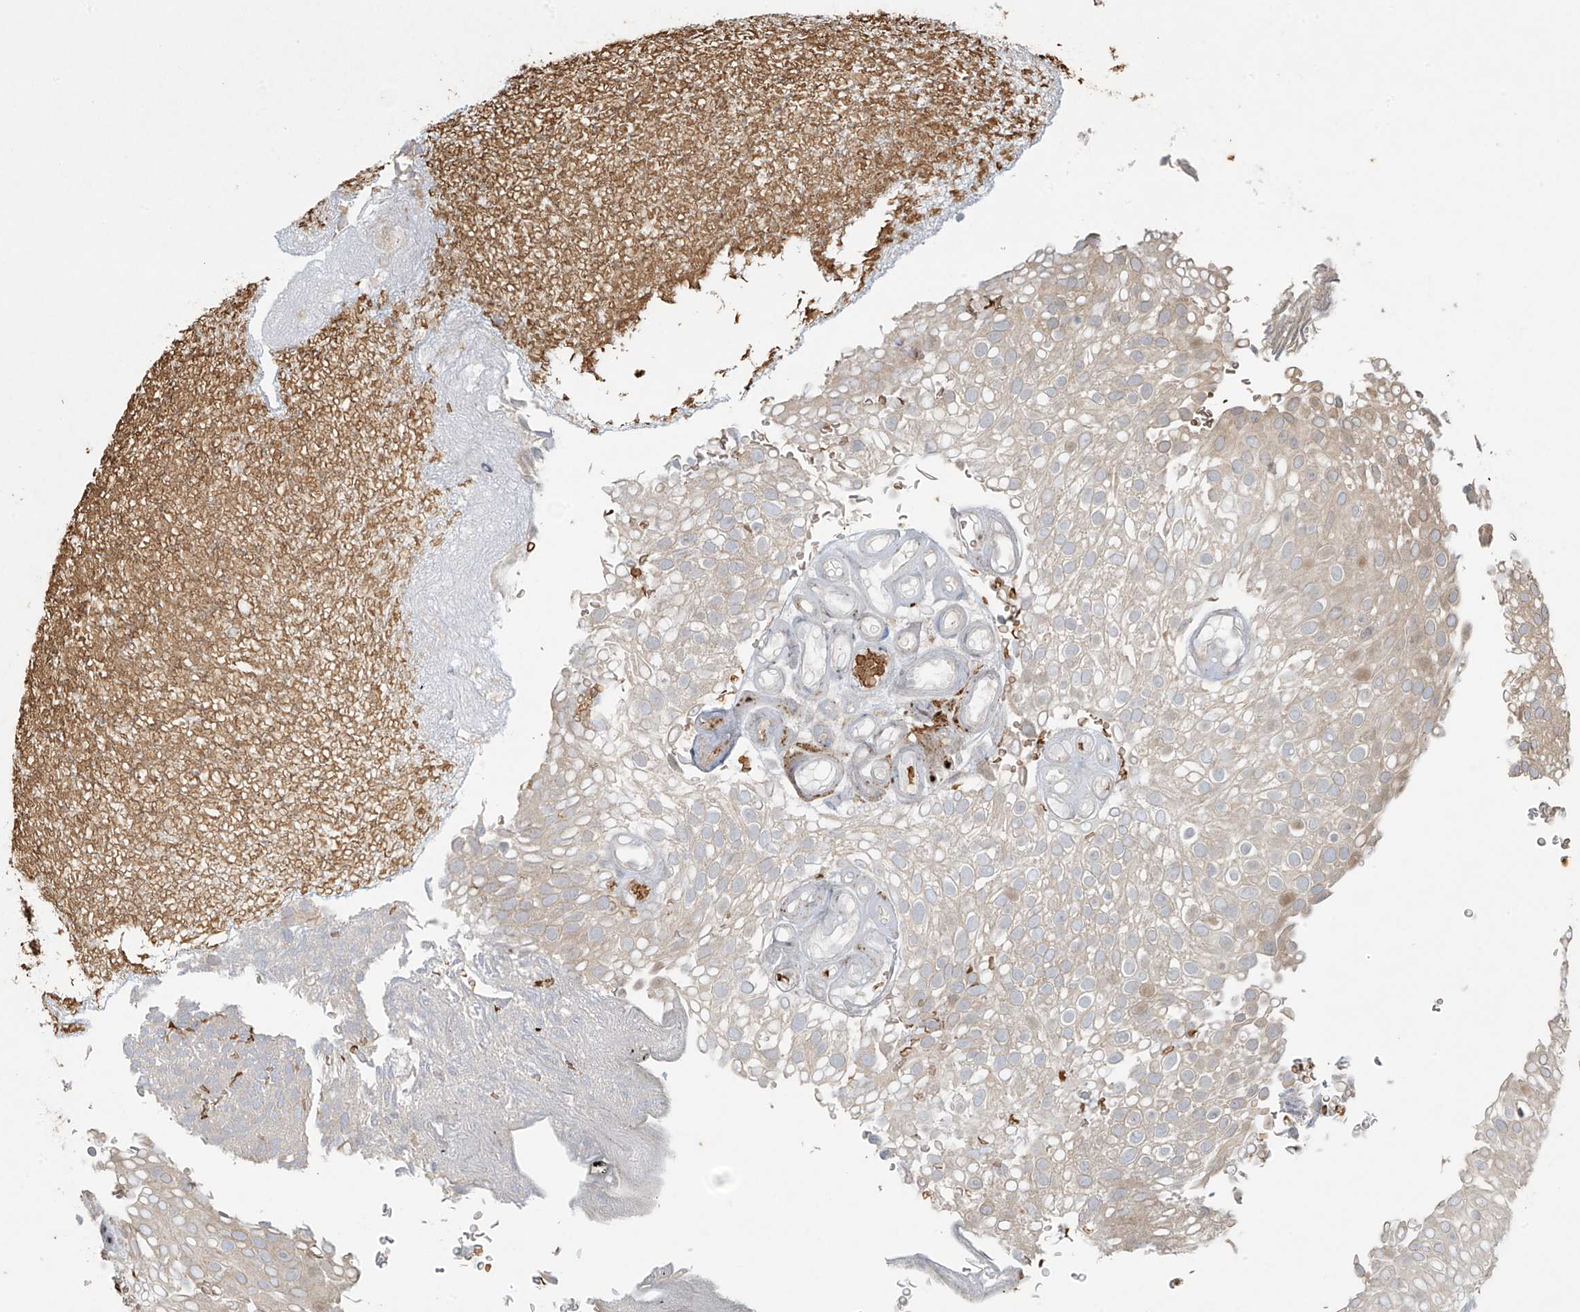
{"staining": {"intensity": "weak", "quantity": "<25%", "location": "nuclear"}, "tissue": "urothelial cancer", "cell_type": "Tumor cells", "image_type": "cancer", "snomed": [{"axis": "morphology", "description": "Urothelial carcinoma, Low grade"}, {"axis": "topography", "description": "Urinary bladder"}], "caption": "Immunohistochemistry of low-grade urothelial carcinoma shows no staining in tumor cells.", "gene": "TTC22", "patient": {"sex": "male", "age": 78}}